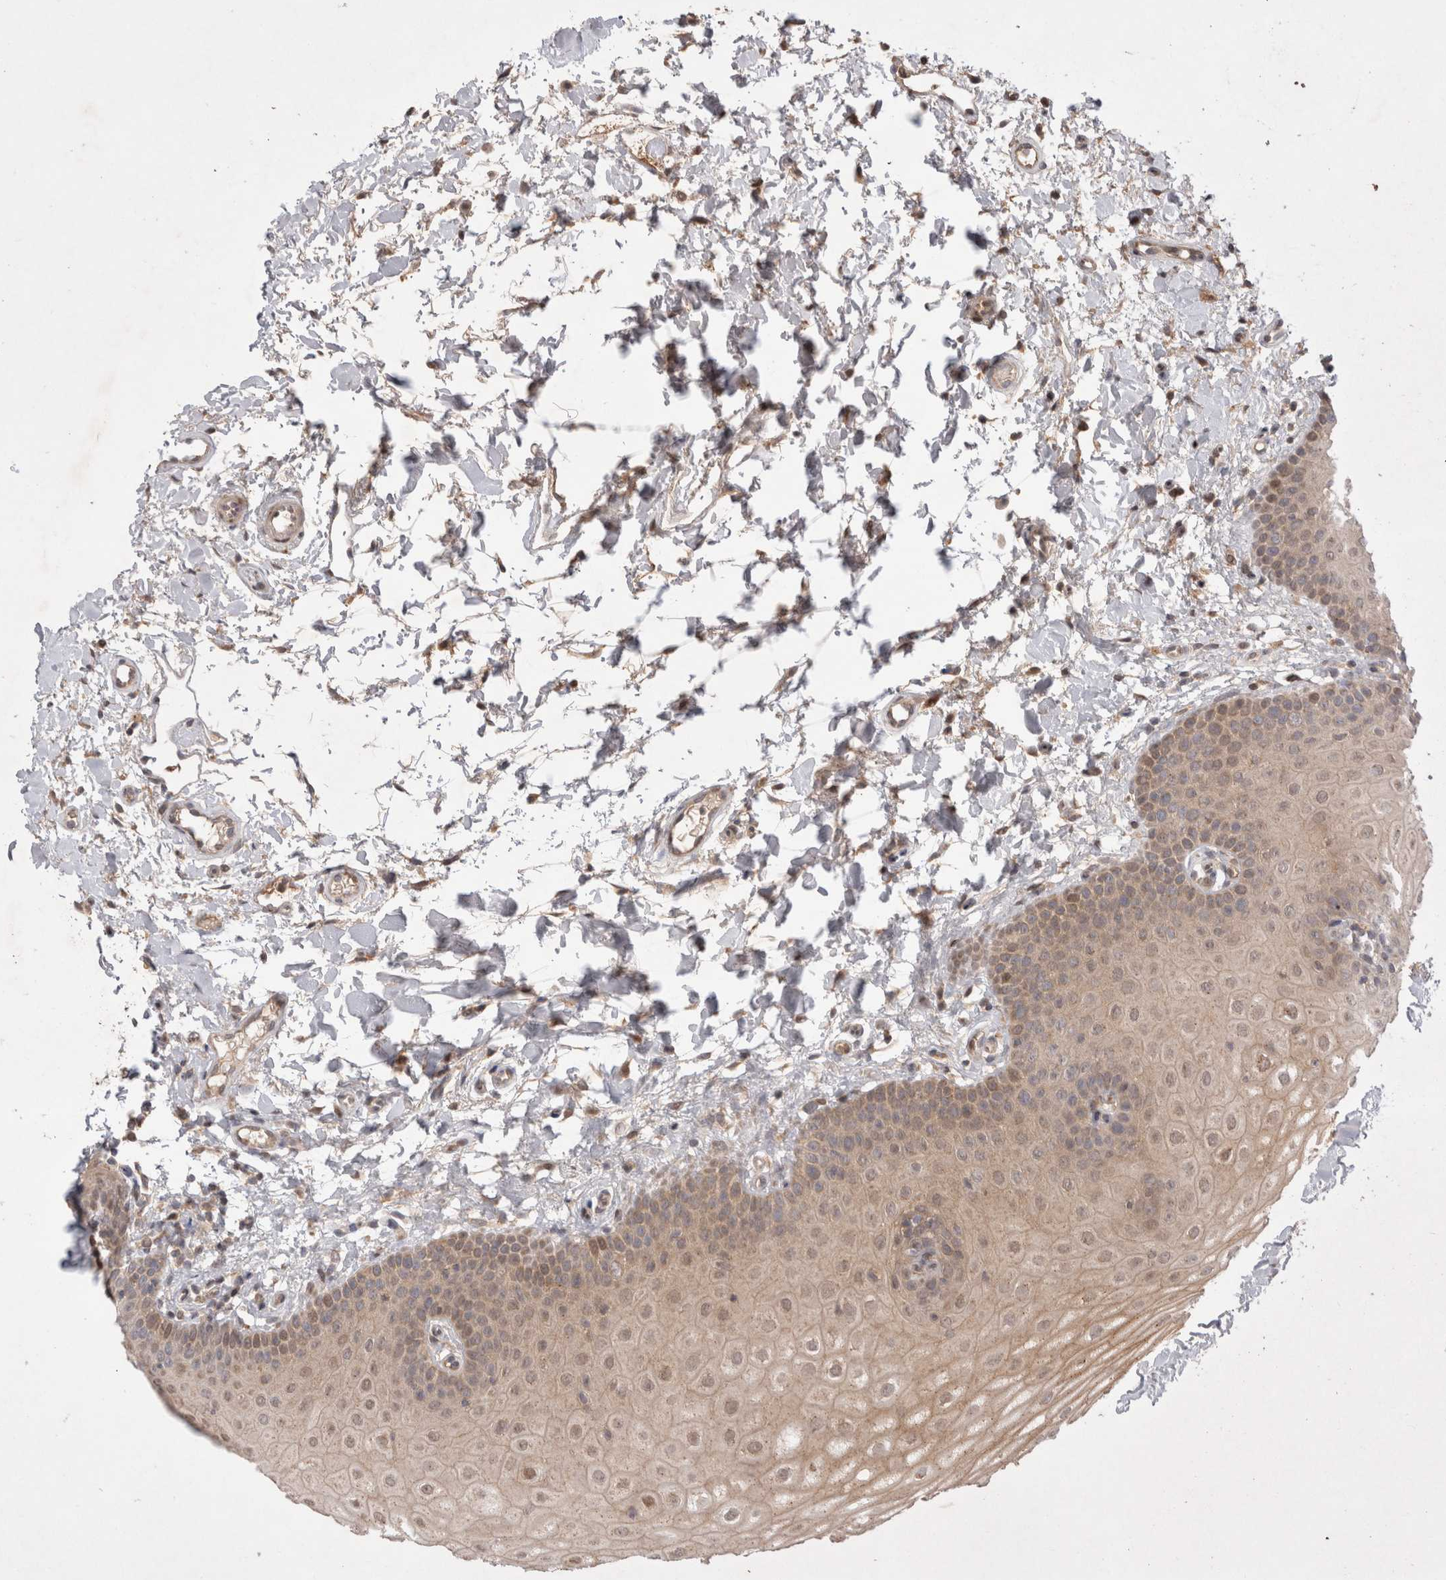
{"staining": {"intensity": "moderate", "quantity": ">75%", "location": "cytoplasmic/membranous,nuclear"}, "tissue": "oral mucosa", "cell_type": "Squamous epithelial cells", "image_type": "normal", "snomed": [{"axis": "morphology", "description": "Normal tissue, NOS"}, {"axis": "topography", "description": "Skin"}, {"axis": "topography", "description": "Oral tissue"}], "caption": "DAB (3,3'-diaminobenzidine) immunohistochemical staining of unremarkable oral mucosa exhibits moderate cytoplasmic/membranous,nuclear protein staining in approximately >75% of squamous epithelial cells.", "gene": "PLEKHM1", "patient": {"sex": "male", "age": 84}}